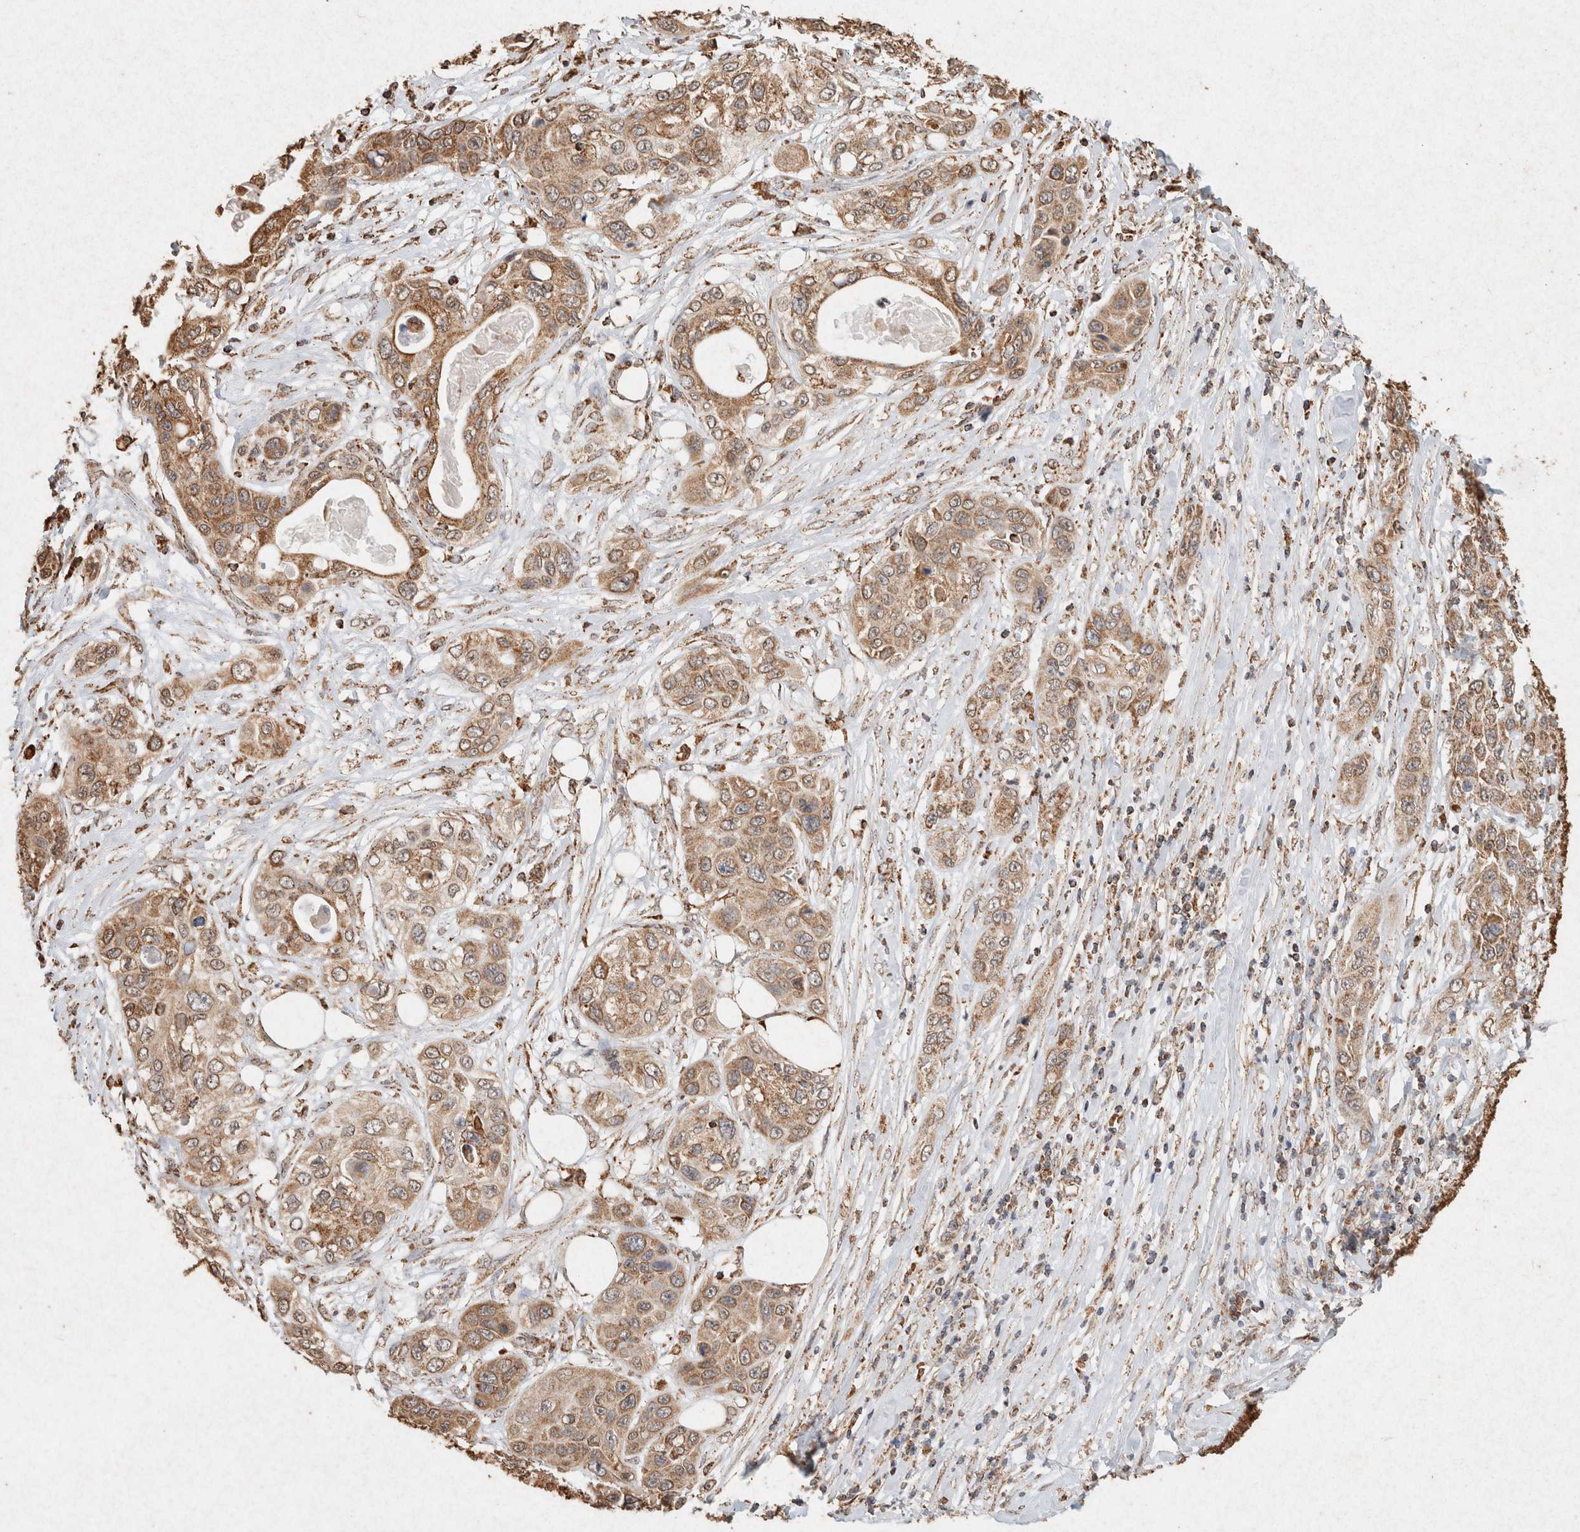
{"staining": {"intensity": "moderate", "quantity": ">75%", "location": "cytoplasmic/membranous"}, "tissue": "pancreatic cancer", "cell_type": "Tumor cells", "image_type": "cancer", "snomed": [{"axis": "morphology", "description": "Adenocarcinoma, NOS"}, {"axis": "topography", "description": "Pancreas"}], "caption": "A brown stain labels moderate cytoplasmic/membranous positivity of a protein in pancreatic adenocarcinoma tumor cells.", "gene": "SDC2", "patient": {"sex": "female", "age": 70}}